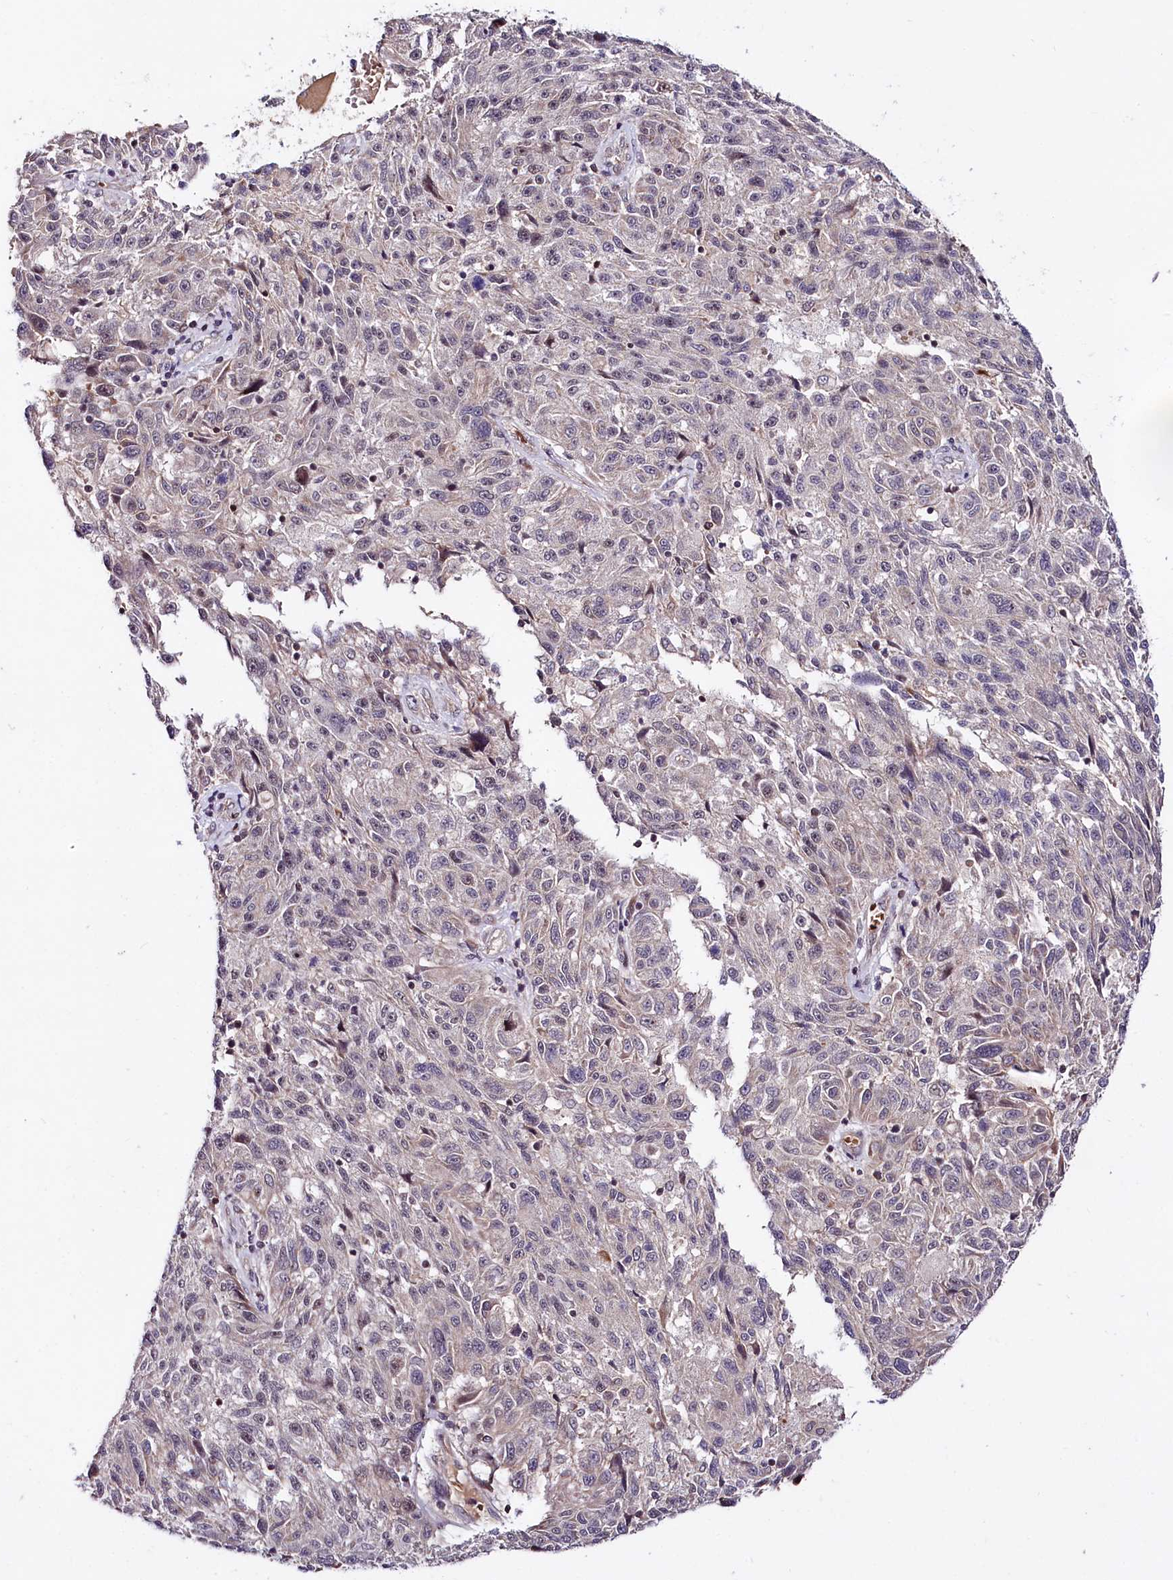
{"staining": {"intensity": "negative", "quantity": "none", "location": "none"}, "tissue": "melanoma", "cell_type": "Tumor cells", "image_type": "cancer", "snomed": [{"axis": "morphology", "description": "Malignant melanoma, NOS"}, {"axis": "topography", "description": "Skin"}], "caption": "Melanoma stained for a protein using immunohistochemistry displays no positivity tumor cells.", "gene": "TAFAZZIN", "patient": {"sex": "male", "age": 53}}